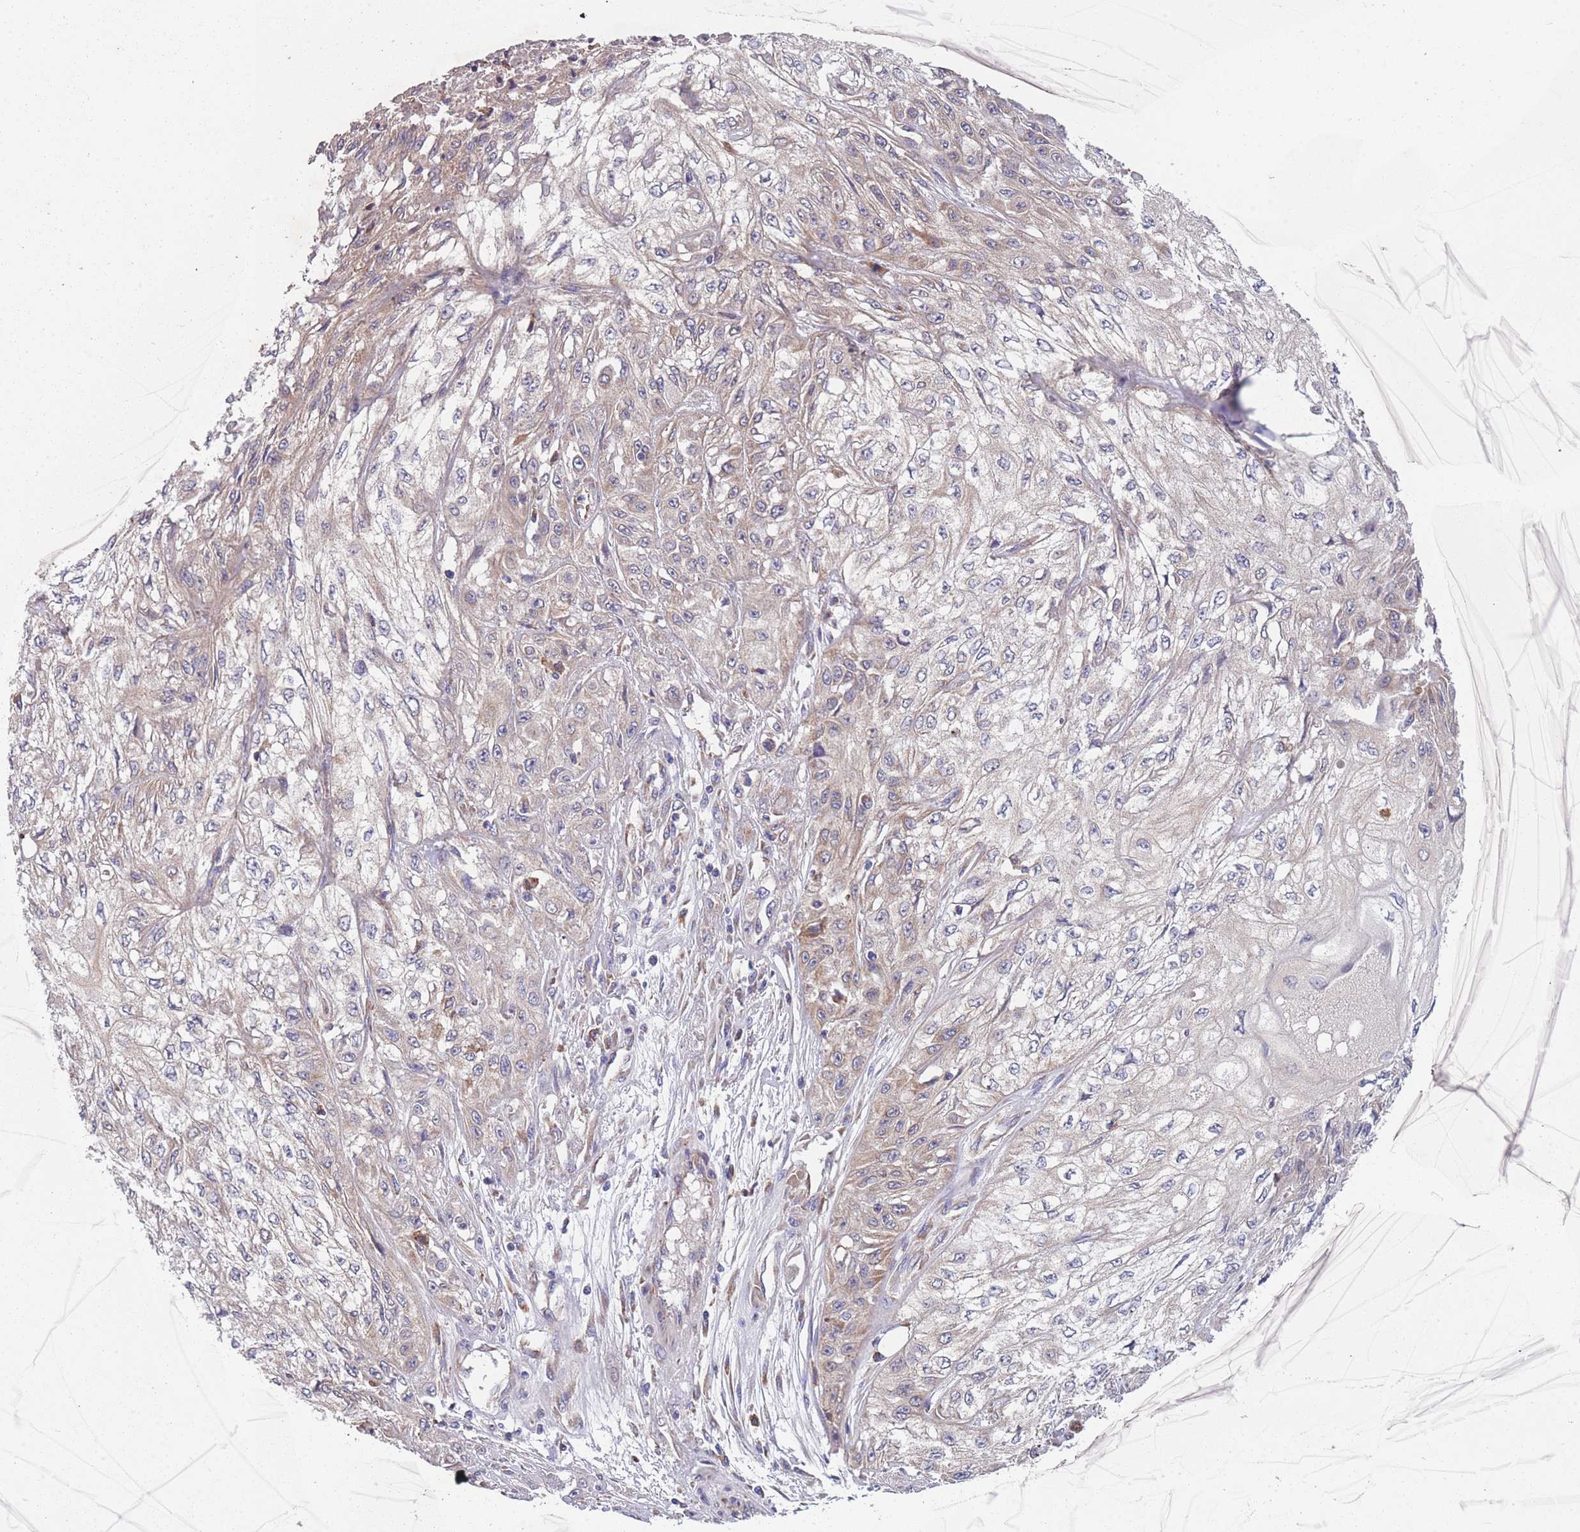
{"staining": {"intensity": "moderate", "quantity": "<25%", "location": "cytoplasmic/membranous"}, "tissue": "skin cancer", "cell_type": "Tumor cells", "image_type": "cancer", "snomed": [{"axis": "morphology", "description": "Squamous cell carcinoma, NOS"}, {"axis": "morphology", "description": "Squamous cell carcinoma, metastatic, NOS"}, {"axis": "topography", "description": "Skin"}, {"axis": "topography", "description": "Lymph node"}], "caption": "DAB immunohistochemical staining of human skin cancer demonstrates moderate cytoplasmic/membranous protein positivity in approximately <25% of tumor cells.", "gene": "STIM2", "patient": {"sex": "male", "age": 75}}